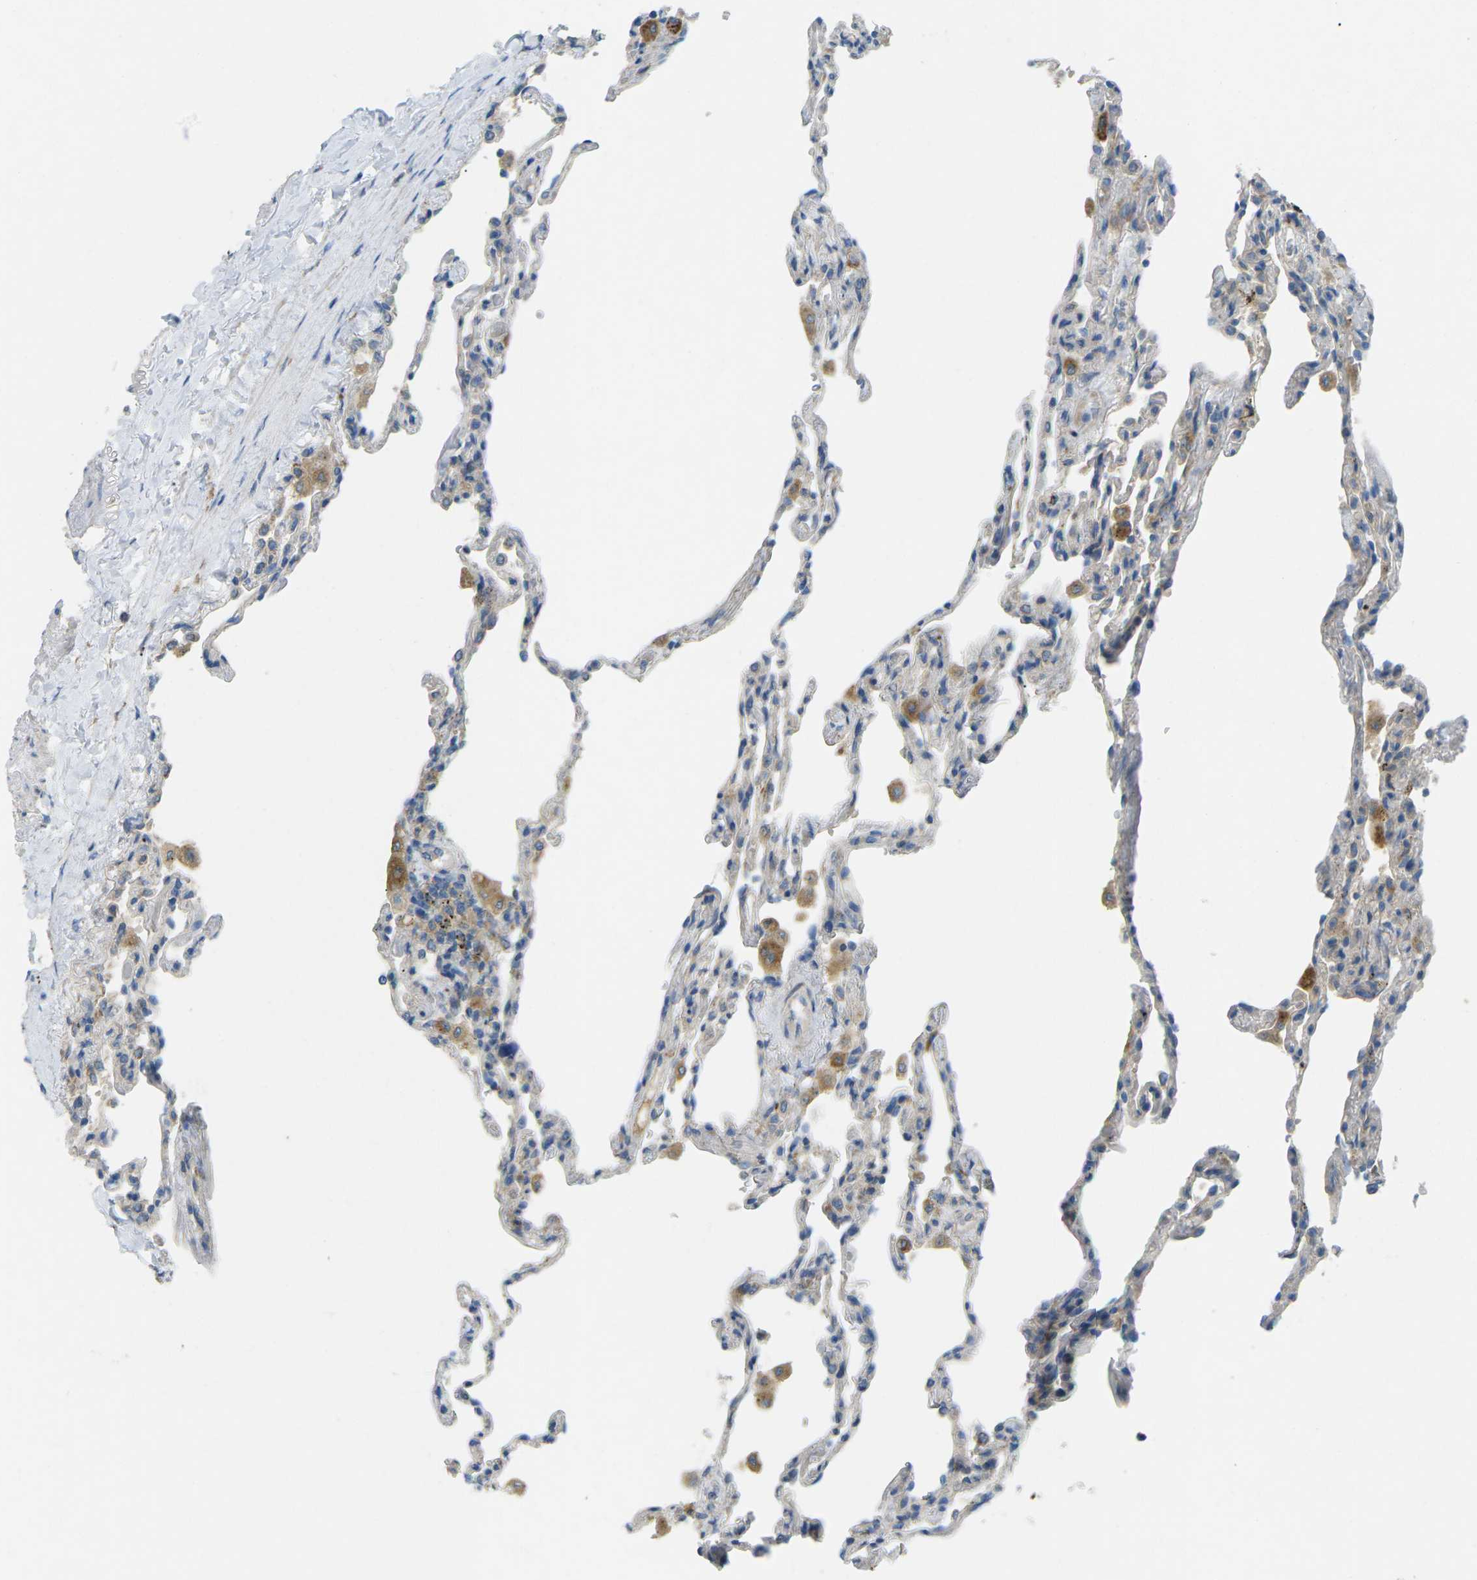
{"staining": {"intensity": "negative", "quantity": "none", "location": "none"}, "tissue": "lung", "cell_type": "Alveolar cells", "image_type": "normal", "snomed": [{"axis": "morphology", "description": "Normal tissue, NOS"}, {"axis": "topography", "description": "Lung"}], "caption": "Immunohistochemistry (IHC) histopathology image of unremarkable human lung stained for a protein (brown), which displays no staining in alveolar cells.", "gene": "MYLK4", "patient": {"sex": "male", "age": 59}}